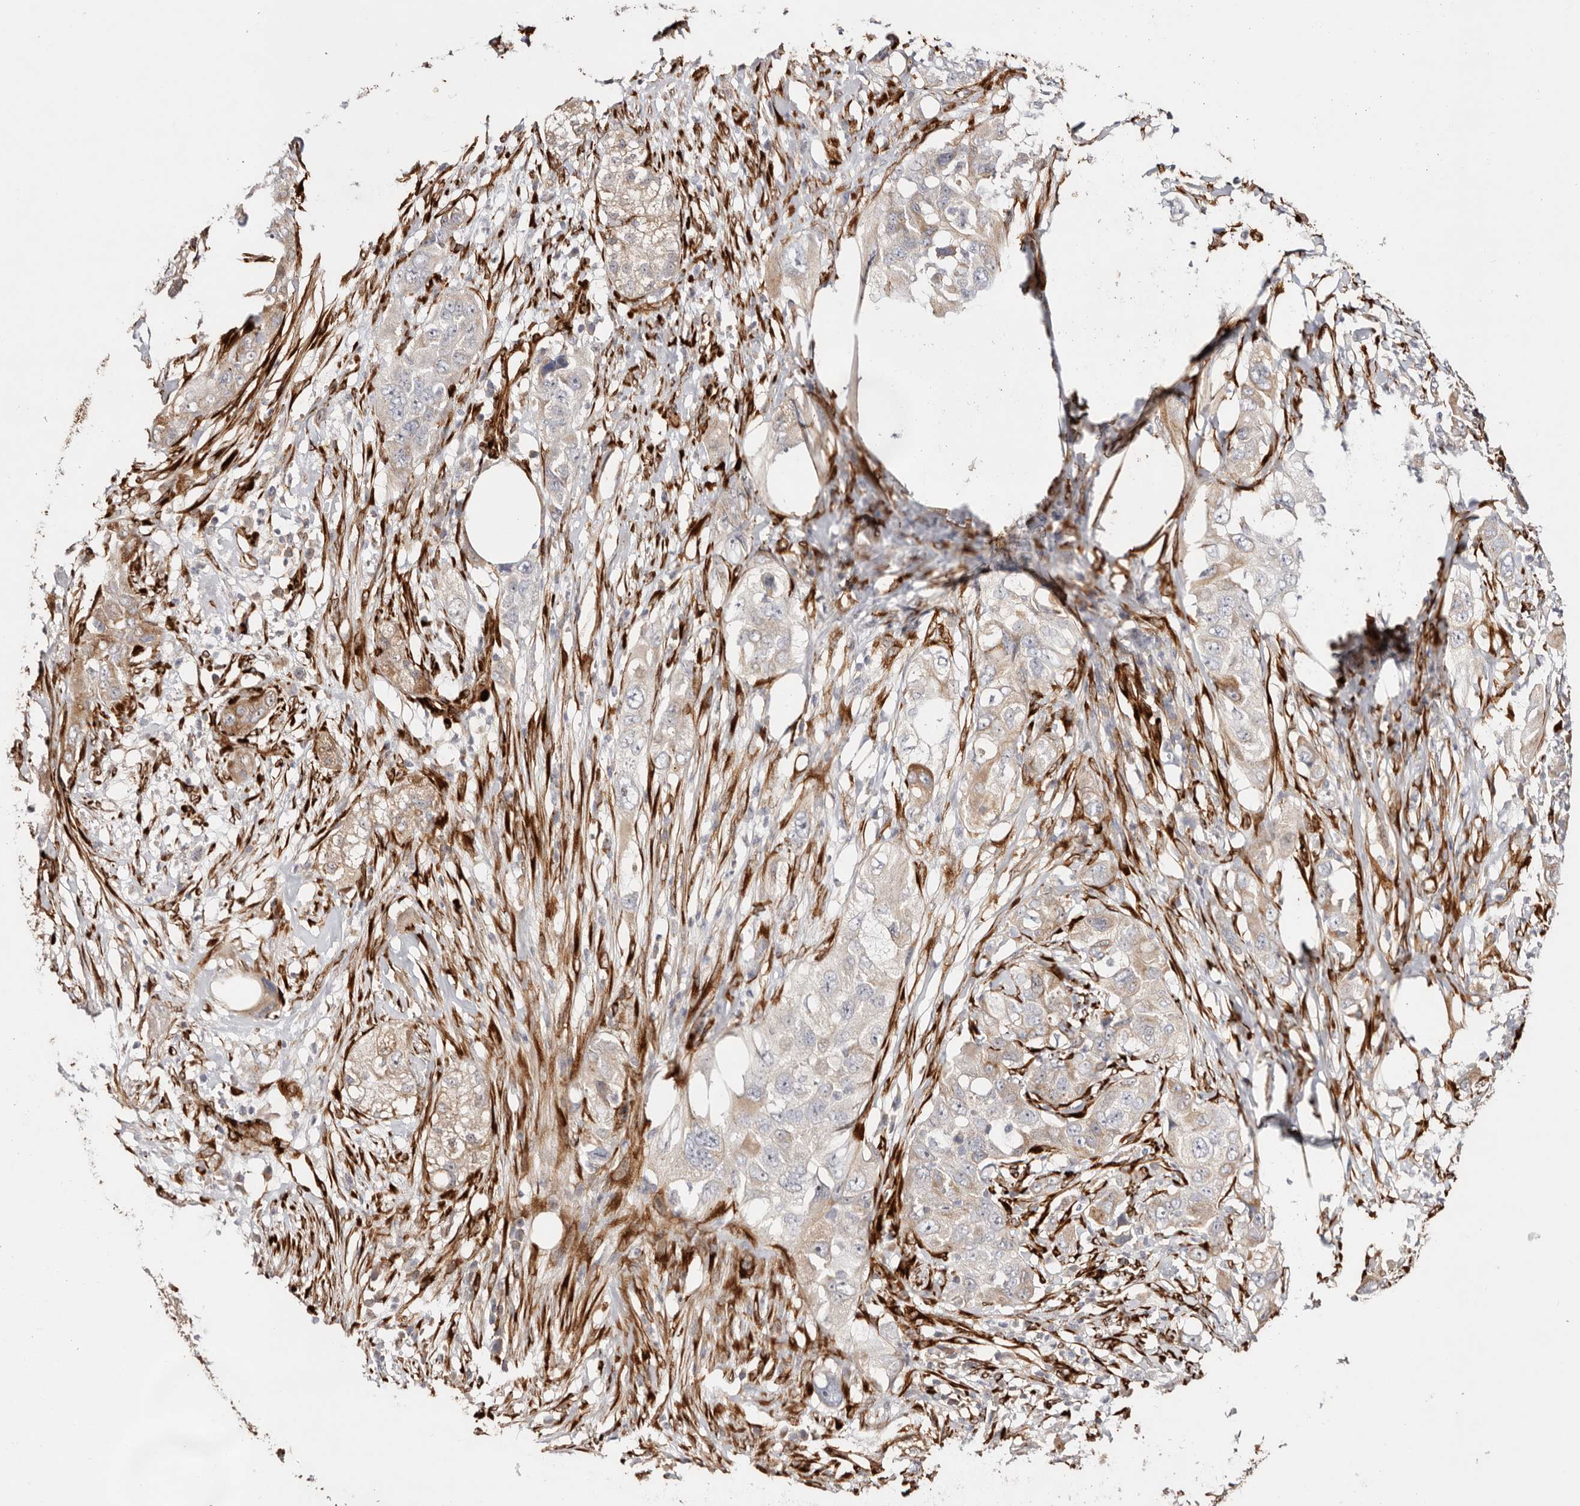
{"staining": {"intensity": "moderate", "quantity": "25%-75%", "location": "cytoplasmic/membranous"}, "tissue": "pancreatic cancer", "cell_type": "Tumor cells", "image_type": "cancer", "snomed": [{"axis": "morphology", "description": "Adenocarcinoma, NOS"}, {"axis": "topography", "description": "Pancreas"}], "caption": "This image shows immunohistochemistry staining of pancreatic adenocarcinoma, with medium moderate cytoplasmic/membranous staining in approximately 25%-75% of tumor cells.", "gene": "SERPINH1", "patient": {"sex": "female", "age": 78}}